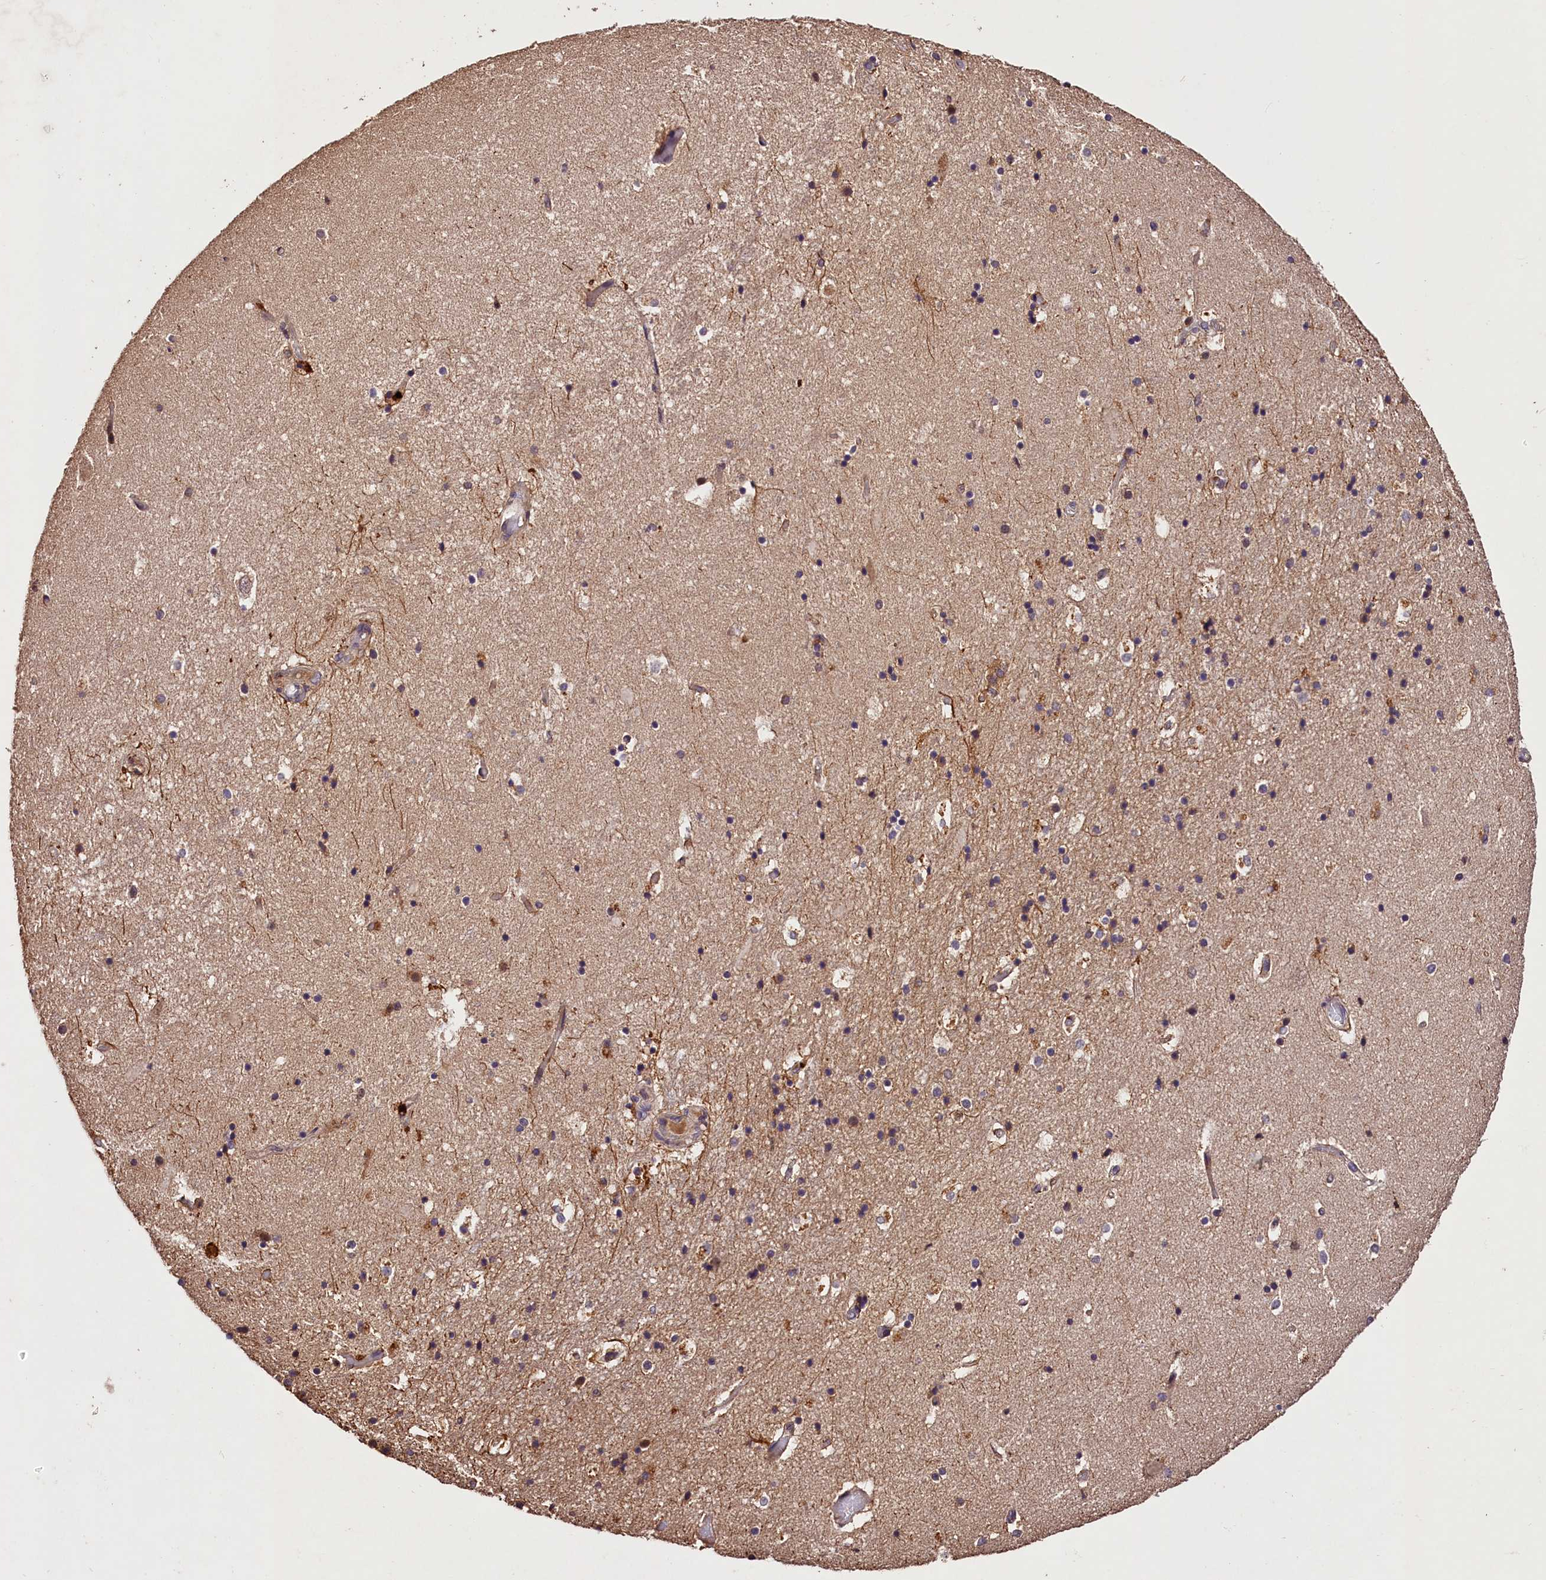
{"staining": {"intensity": "moderate", "quantity": "<25%", "location": "cytoplasmic/membranous"}, "tissue": "hippocampus", "cell_type": "Glial cells", "image_type": "normal", "snomed": [{"axis": "morphology", "description": "Normal tissue, NOS"}, {"axis": "topography", "description": "Hippocampus"}], "caption": "This photomicrograph displays immunohistochemistry staining of benign human hippocampus, with low moderate cytoplasmic/membranous positivity in approximately <25% of glial cells.", "gene": "KPTN", "patient": {"sex": "female", "age": 52}}